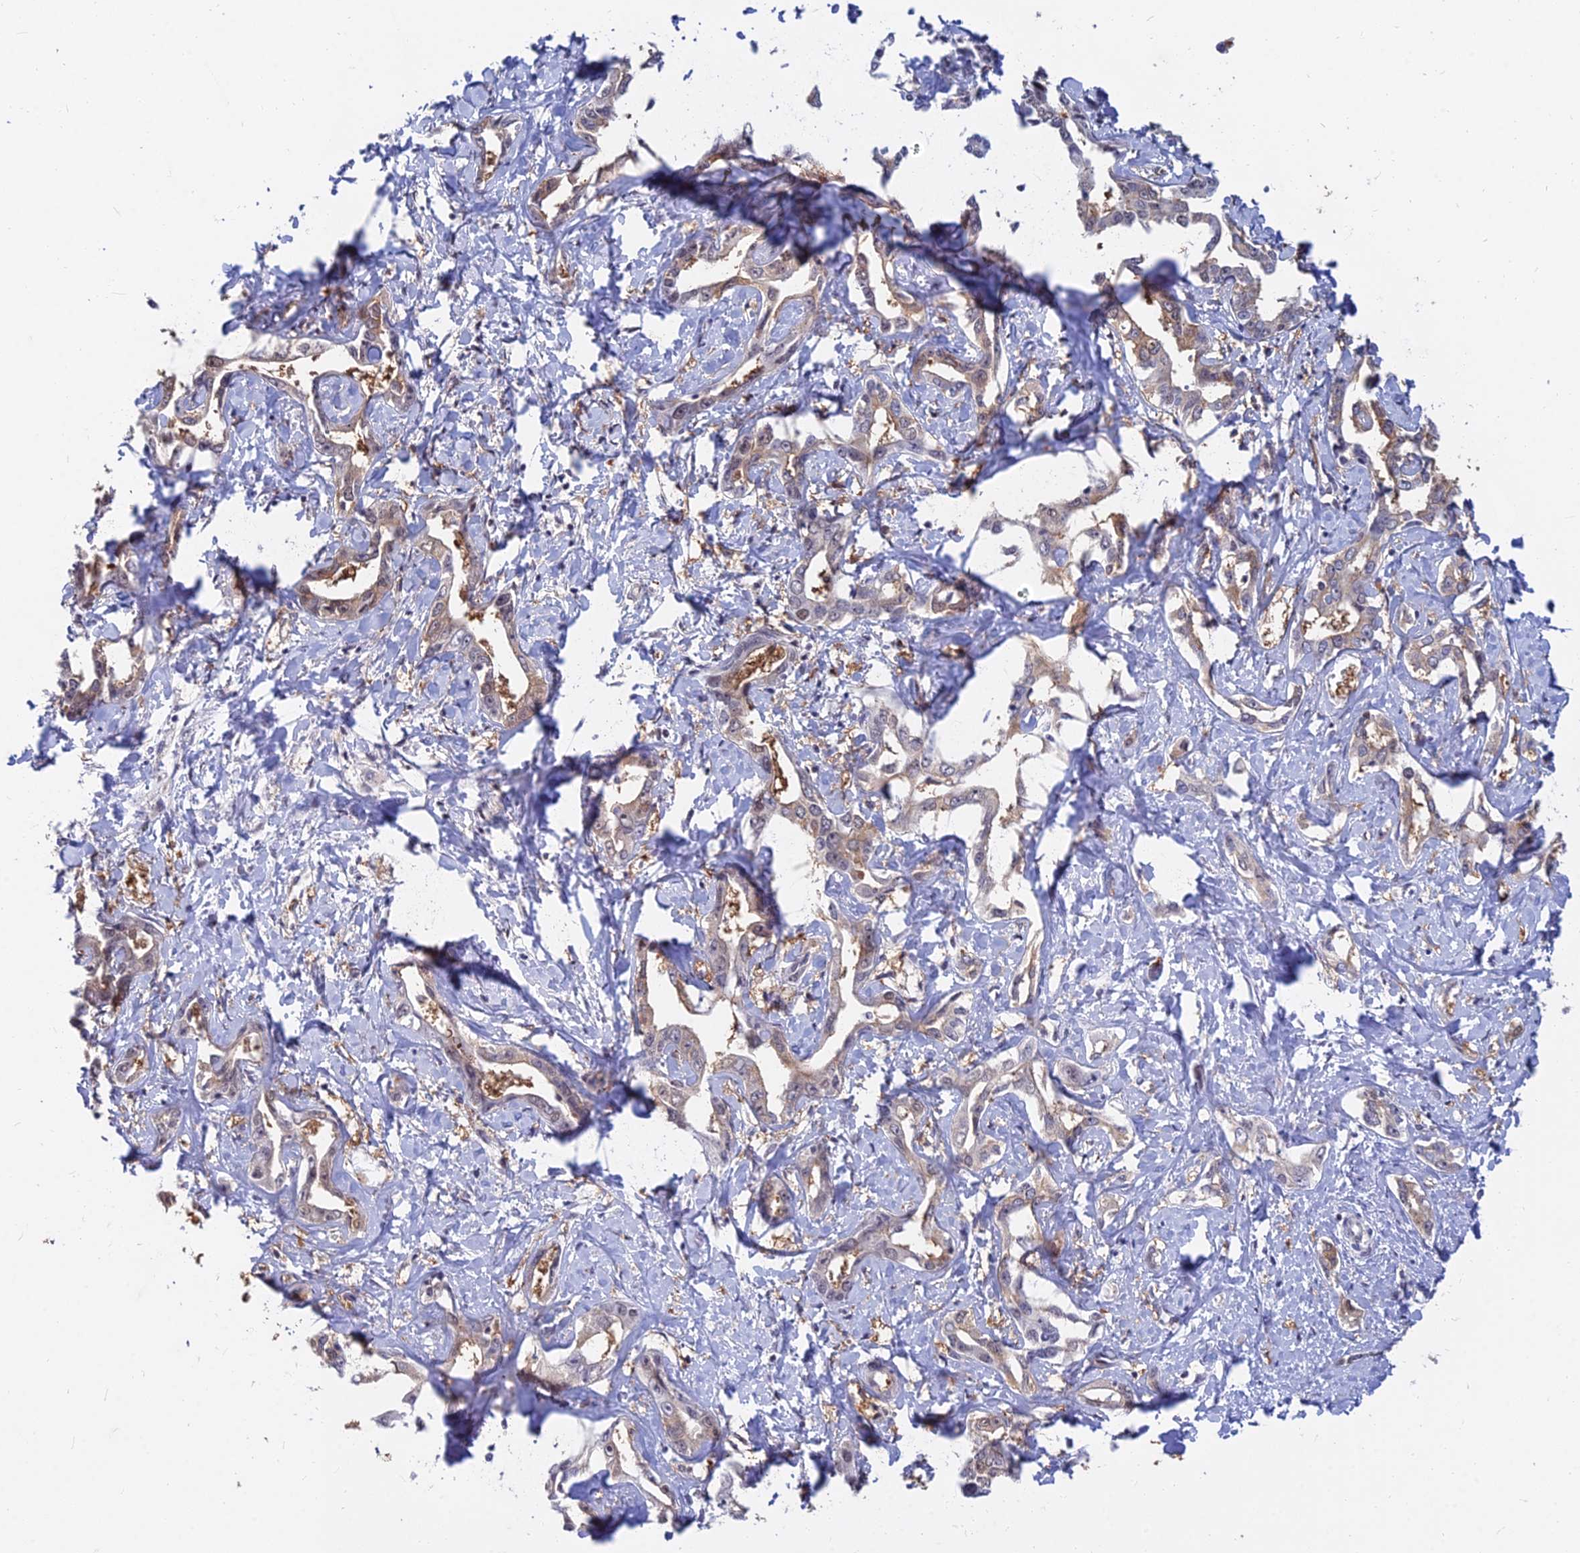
{"staining": {"intensity": "weak", "quantity": "<25%", "location": "cytoplasmic/membranous,nuclear"}, "tissue": "liver cancer", "cell_type": "Tumor cells", "image_type": "cancer", "snomed": [{"axis": "morphology", "description": "Cholangiocarcinoma"}, {"axis": "topography", "description": "Liver"}], "caption": "This micrograph is of liver cholangiocarcinoma stained with immunohistochemistry (IHC) to label a protein in brown with the nuclei are counter-stained blue. There is no staining in tumor cells. (DAB (3,3'-diaminobenzidine) IHC with hematoxylin counter stain).", "gene": "B3GALT4", "patient": {"sex": "male", "age": 59}}